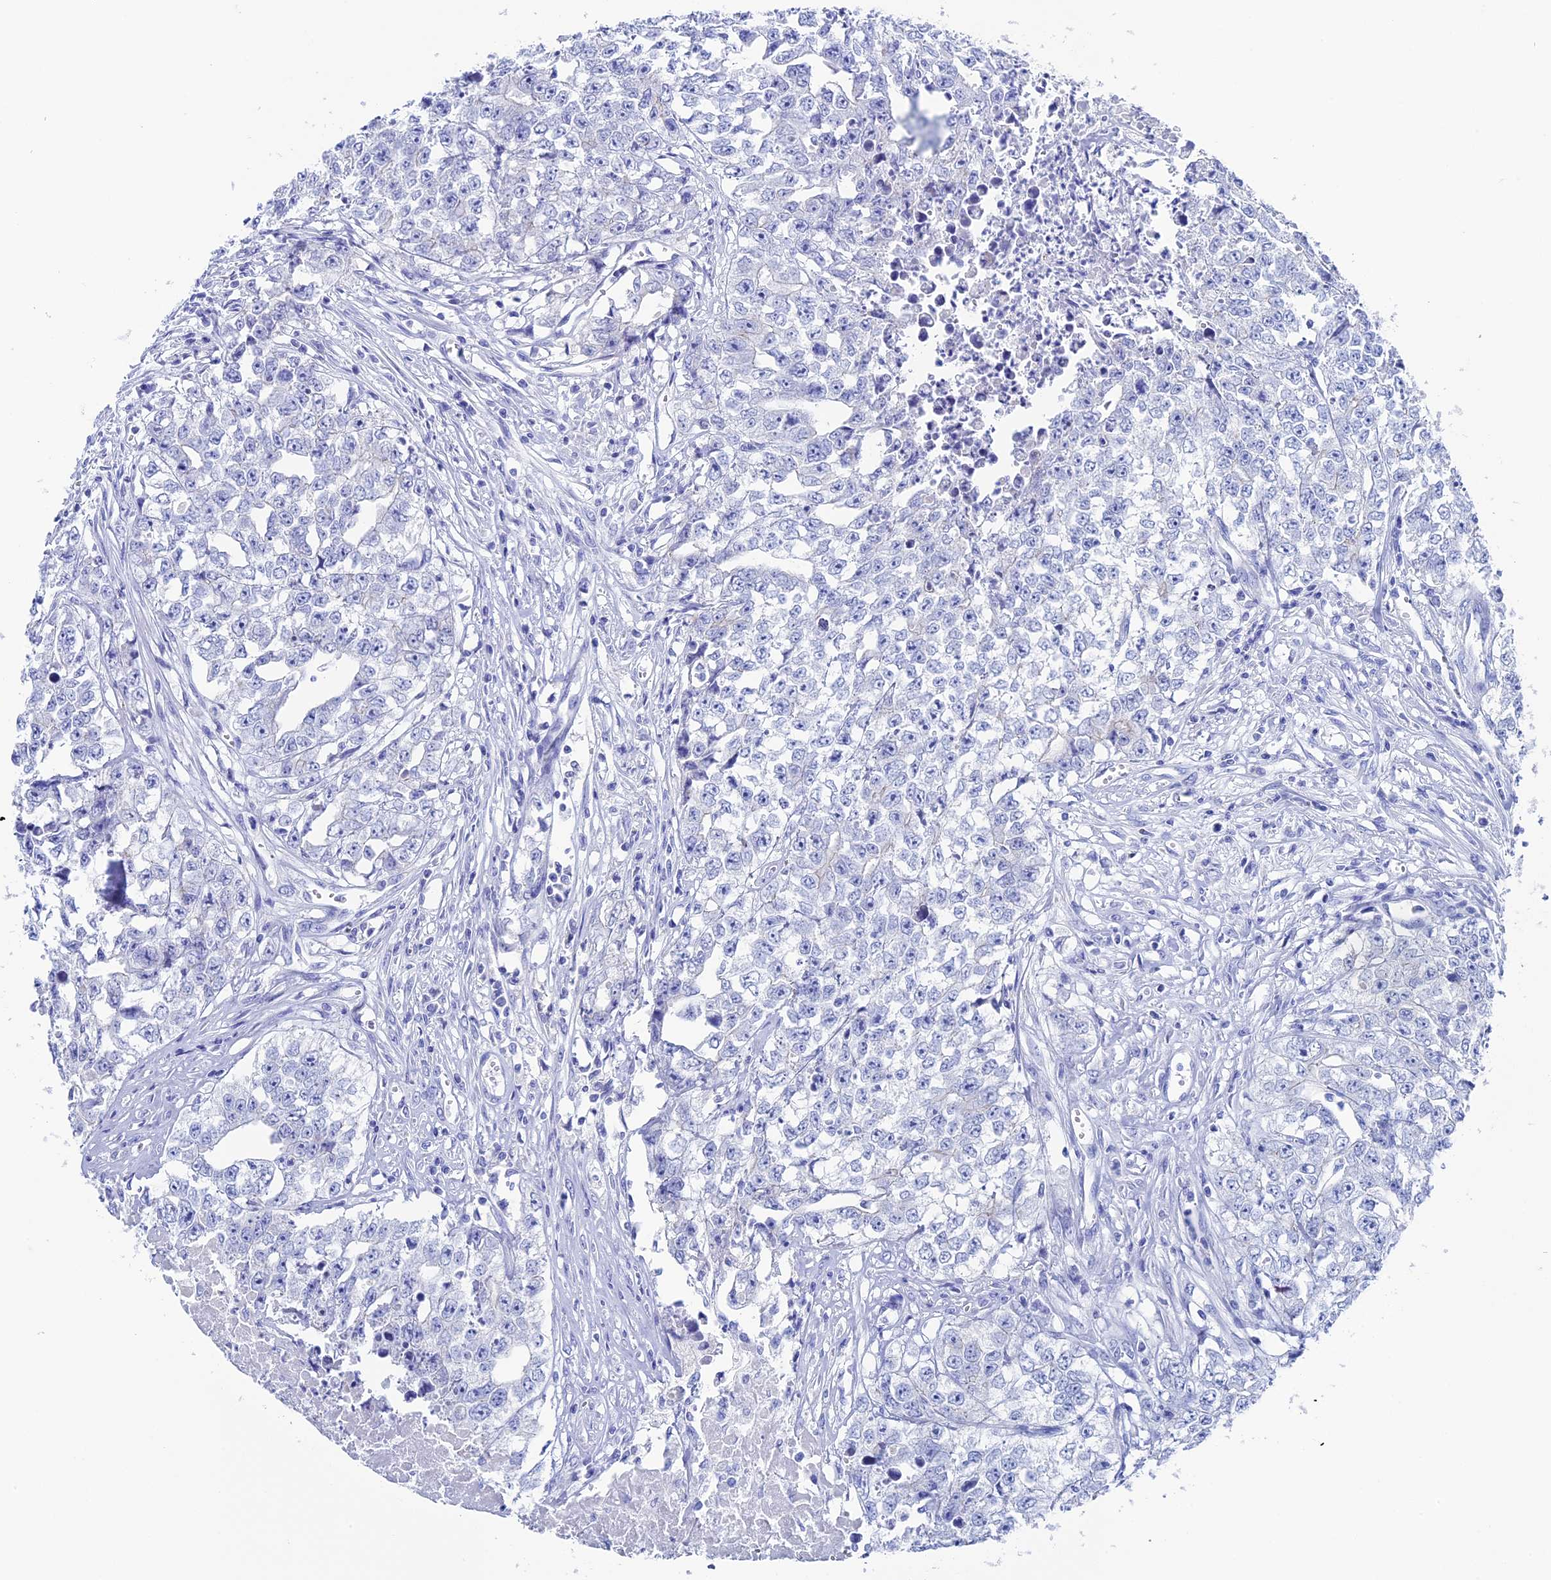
{"staining": {"intensity": "negative", "quantity": "none", "location": "none"}, "tissue": "testis cancer", "cell_type": "Tumor cells", "image_type": "cancer", "snomed": [{"axis": "morphology", "description": "Seminoma, NOS"}, {"axis": "morphology", "description": "Carcinoma, Embryonal, NOS"}, {"axis": "topography", "description": "Testis"}], "caption": "Tumor cells show no significant protein staining in seminoma (testis).", "gene": "UNC119", "patient": {"sex": "male", "age": 43}}